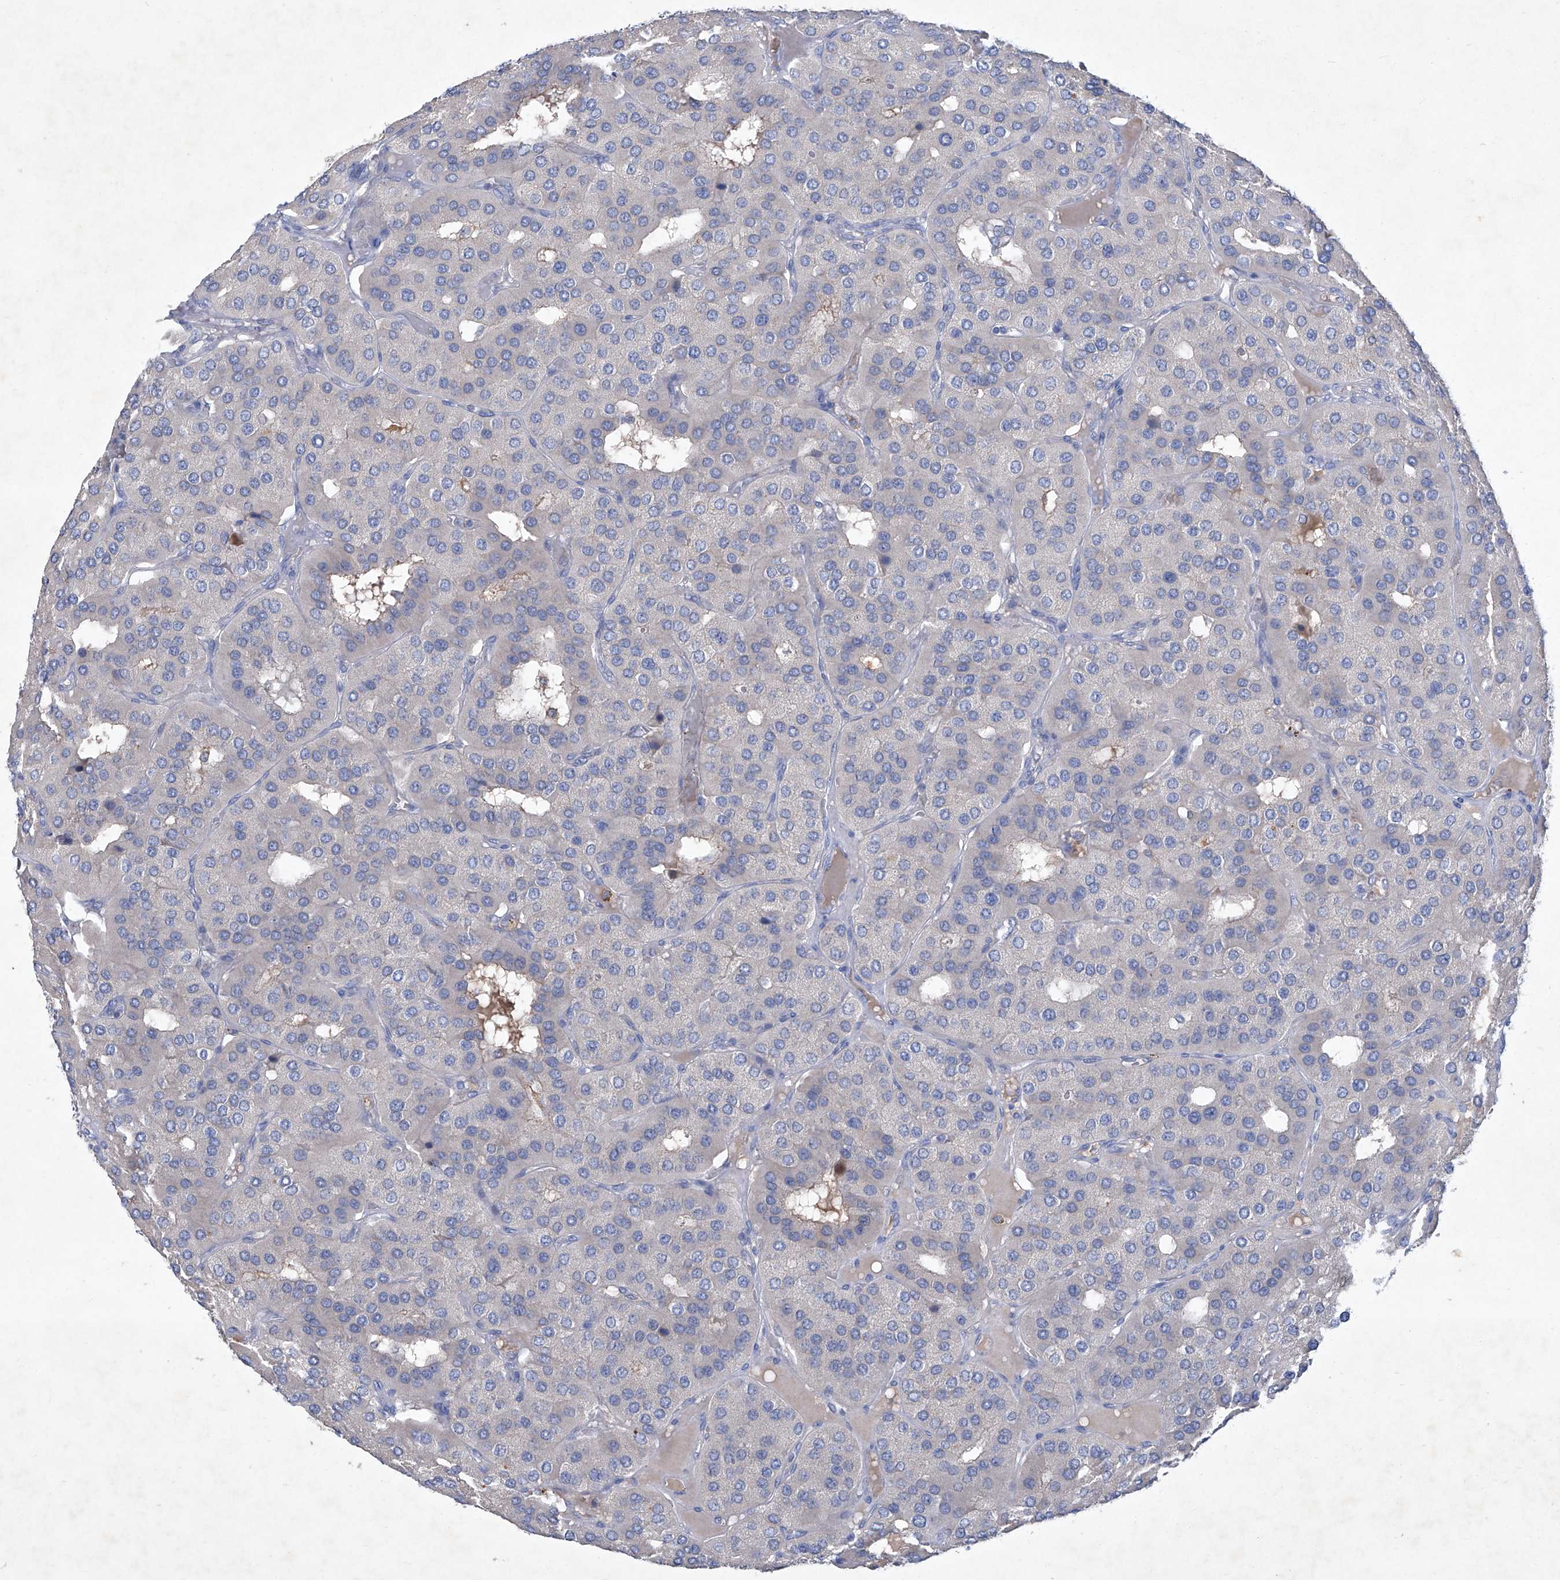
{"staining": {"intensity": "negative", "quantity": "none", "location": "none"}, "tissue": "parathyroid gland", "cell_type": "Glandular cells", "image_type": "normal", "snomed": [{"axis": "morphology", "description": "Normal tissue, NOS"}, {"axis": "morphology", "description": "Adenoma, NOS"}, {"axis": "topography", "description": "Parathyroid gland"}], "caption": "Immunohistochemistry photomicrograph of benign parathyroid gland stained for a protein (brown), which reveals no expression in glandular cells.", "gene": "SBK2", "patient": {"sex": "female", "age": 86}}